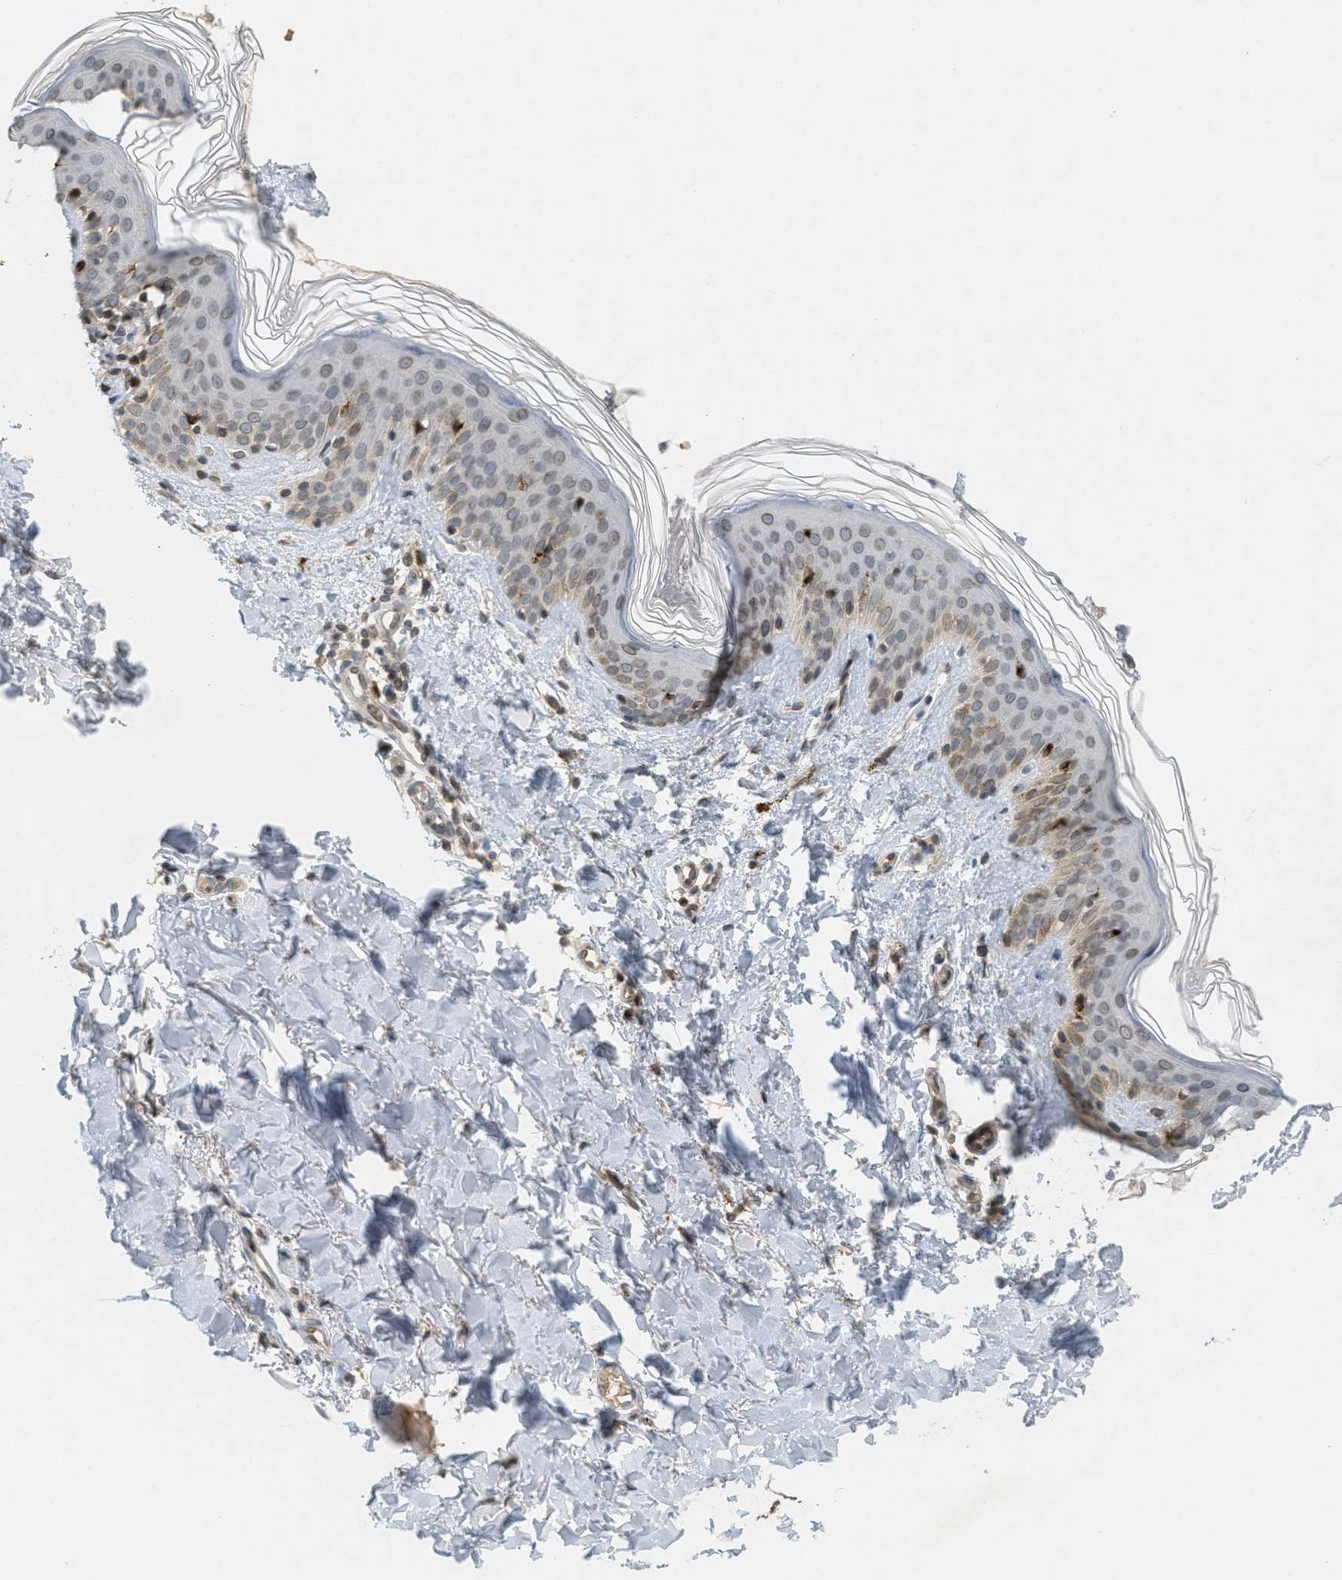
{"staining": {"intensity": "moderate", "quantity": ">75%", "location": "cytoplasmic/membranous"}, "tissue": "skin", "cell_type": "Fibroblasts", "image_type": "normal", "snomed": [{"axis": "morphology", "description": "Normal tissue, NOS"}, {"axis": "topography", "description": "Skin"}], "caption": "Brown immunohistochemical staining in benign skin exhibits moderate cytoplasmic/membranous expression in about >75% of fibroblasts.", "gene": "ABHD6", "patient": {"sex": "male", "age": 40}}